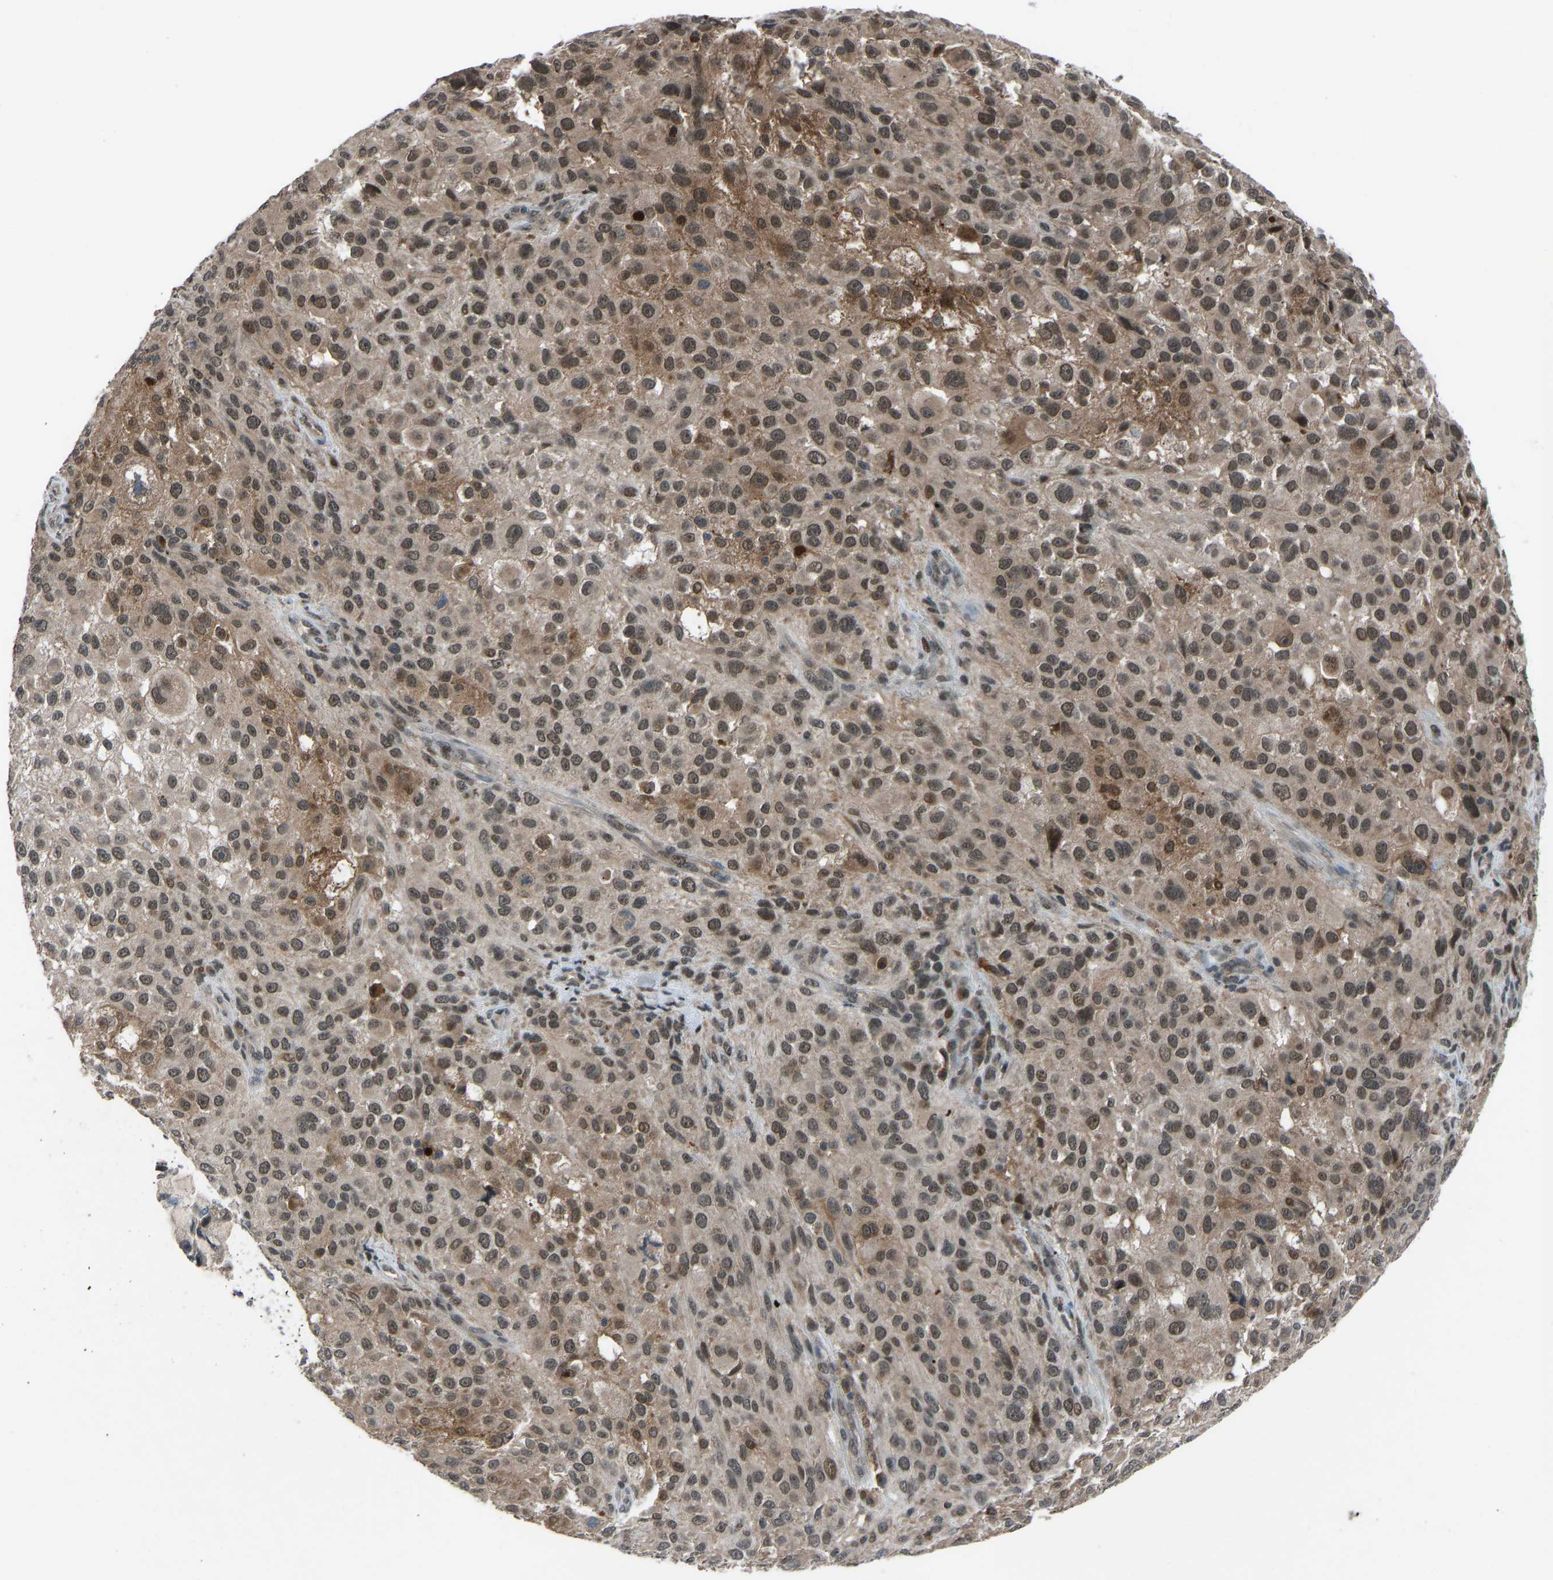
{"staining": {"intensity": "moderate", "quantity": ">75%", "location": "nuclear"}, "tissue": "melanoma", "cell_type": "Tumor cells", "image_type": "cancer", "snomed": [{"axis": "morphology", "description": "Necrosis, NOS"}, {"axis": "morphology", "description": "Malignant melanoma, NOS"}, {"axis": "topography", "description": "Skin"}], "caption": "A medium amount of moderate nuclear staining is seen in about >75% of tumor cells in melanoma tissue.", "gene": "SLC43A1", "patient": {"sex": "female", "age": 87}}